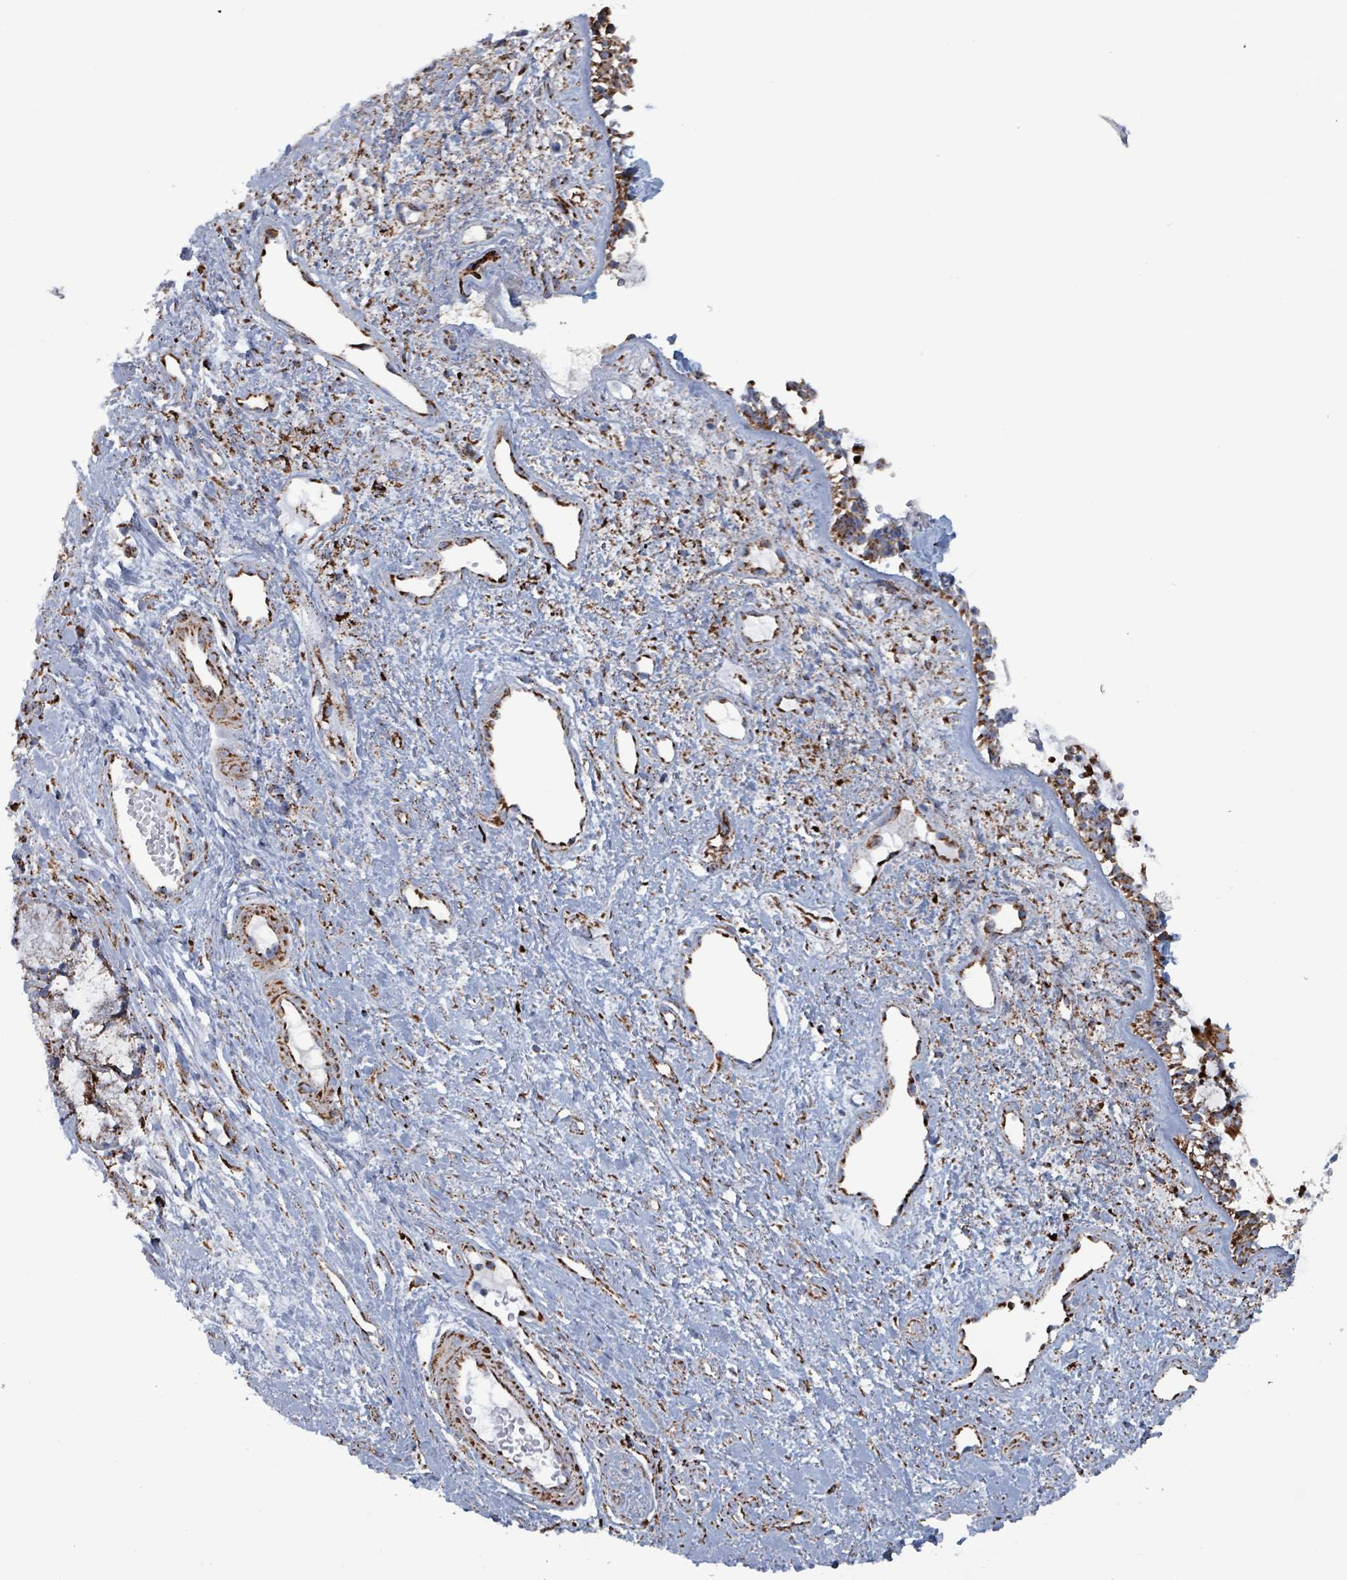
{"staining": {"intensity": "strong", "quantity": ">75%", "location": "cytoplasmic/membranous"}, "tissue": "nasopharynx", "cell_type": "Respiratory epithelial cells", "image_type": "normal", "snomed": [{"axis": "morphology", "description": "Normal tissue, NOS"}, {"axis": "topography", "description": "Cartilage tissue"}, {"axis": "topography", "description": "Nasopharynx"}, {"axis": "topography", "description": "Thyroid gland"}], "caption": "A high amount of strong cytoplasmic/membranous positivity is seen in about >75% of respiratory epithelial cells in benign nasopharynx. (Brightfield microscopy of DAB IHC at high magnification).", "gene": "IDH3B", "patient": {"sex": "male", "age": 63}}